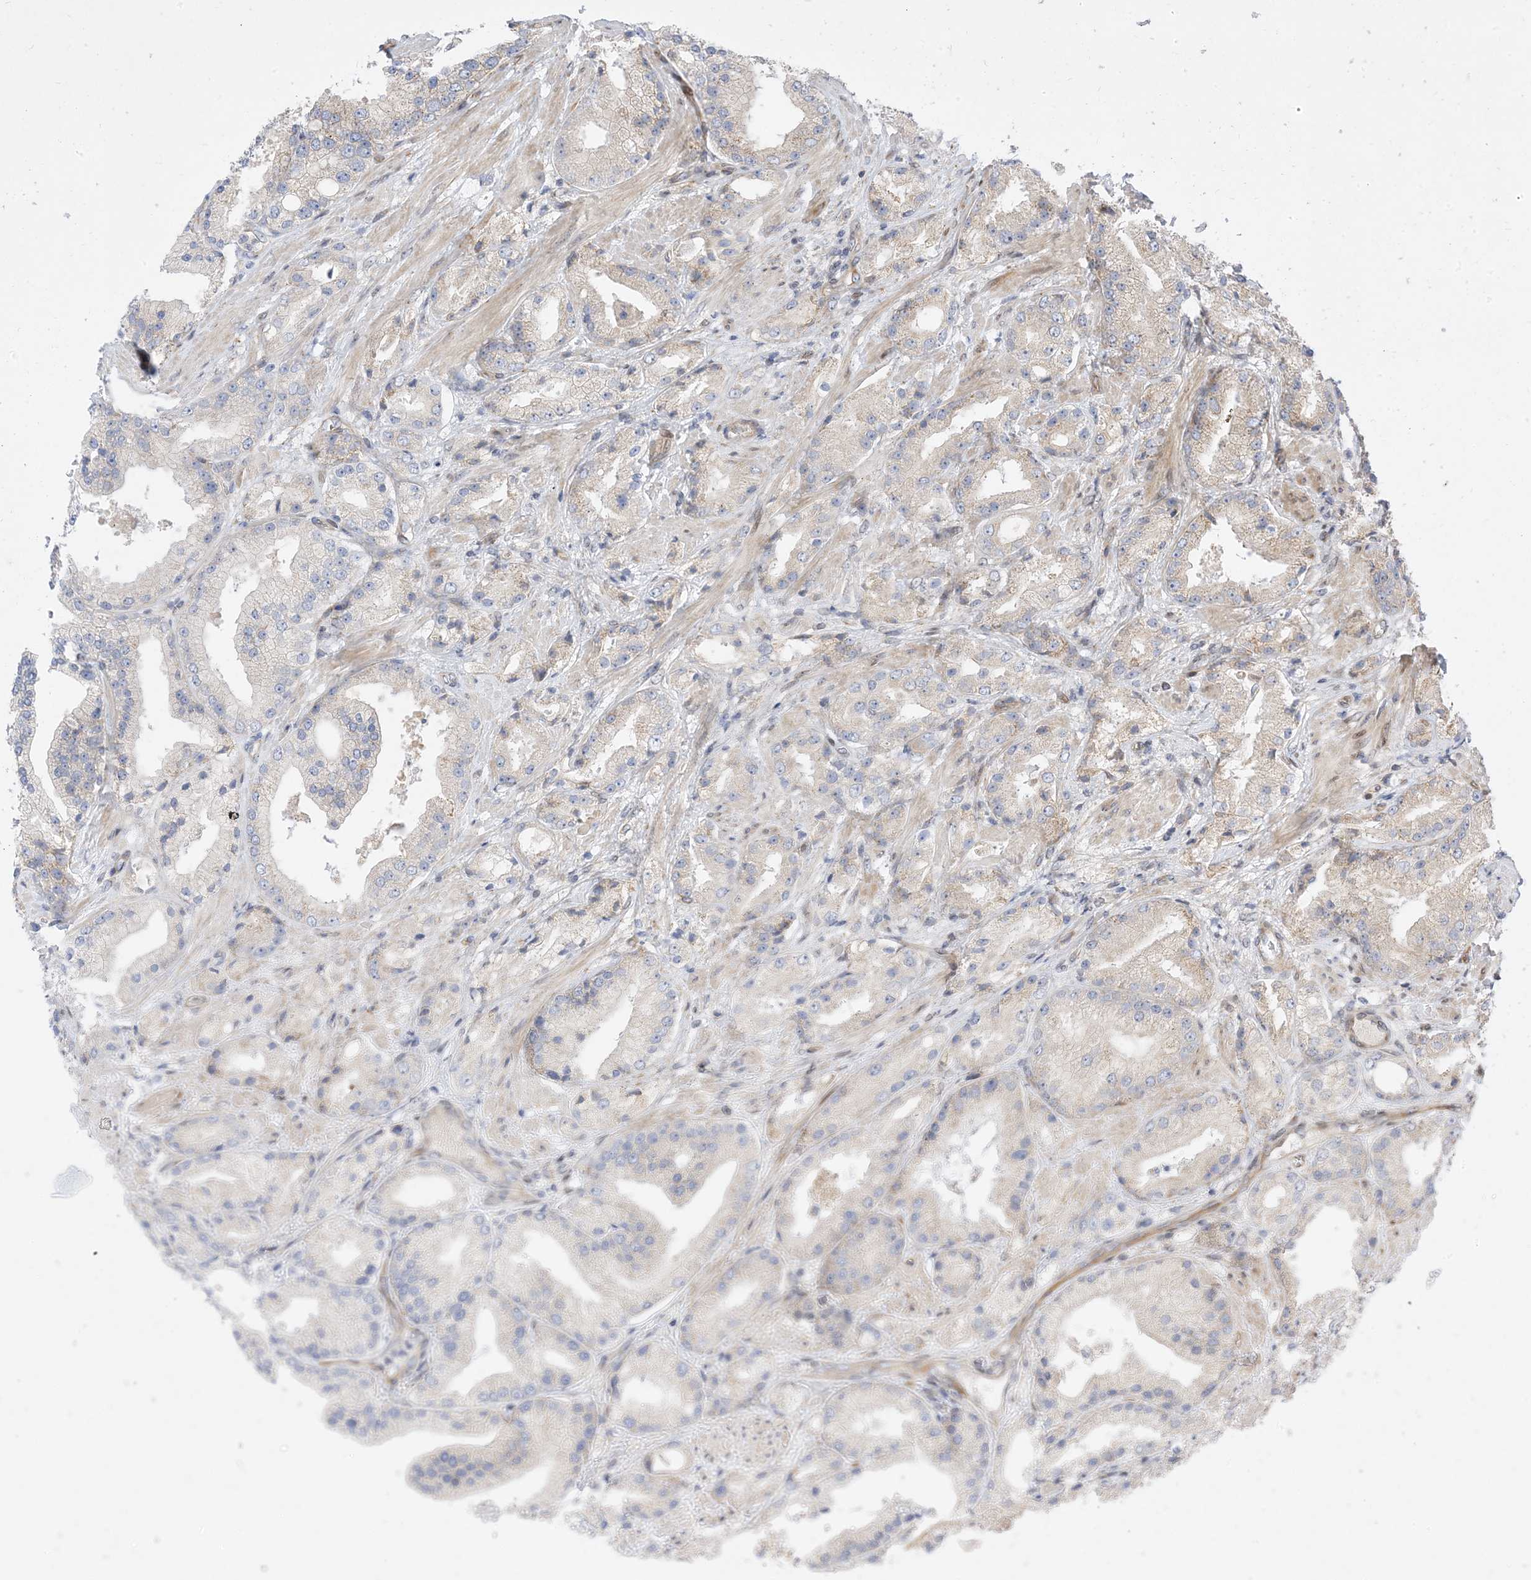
{"staining": {"intensity": "negative", "quantity": "none", "location": "none"}, "tissue": "prostate cancer", "cell_type": "Tumor cells", "image_type": "cancer", "snomed": [{"axis": "morphology", "description": "Adenocarcinoma, Low grade"}, {"axis": "topography", "description": "Prostate"}], "caption": "Prostate cancer was stained to show a protein in brown. There is no significant staining in tumor cells.", "gene": "TYSND1", "patient": {"sex": "male", "age": 67}}